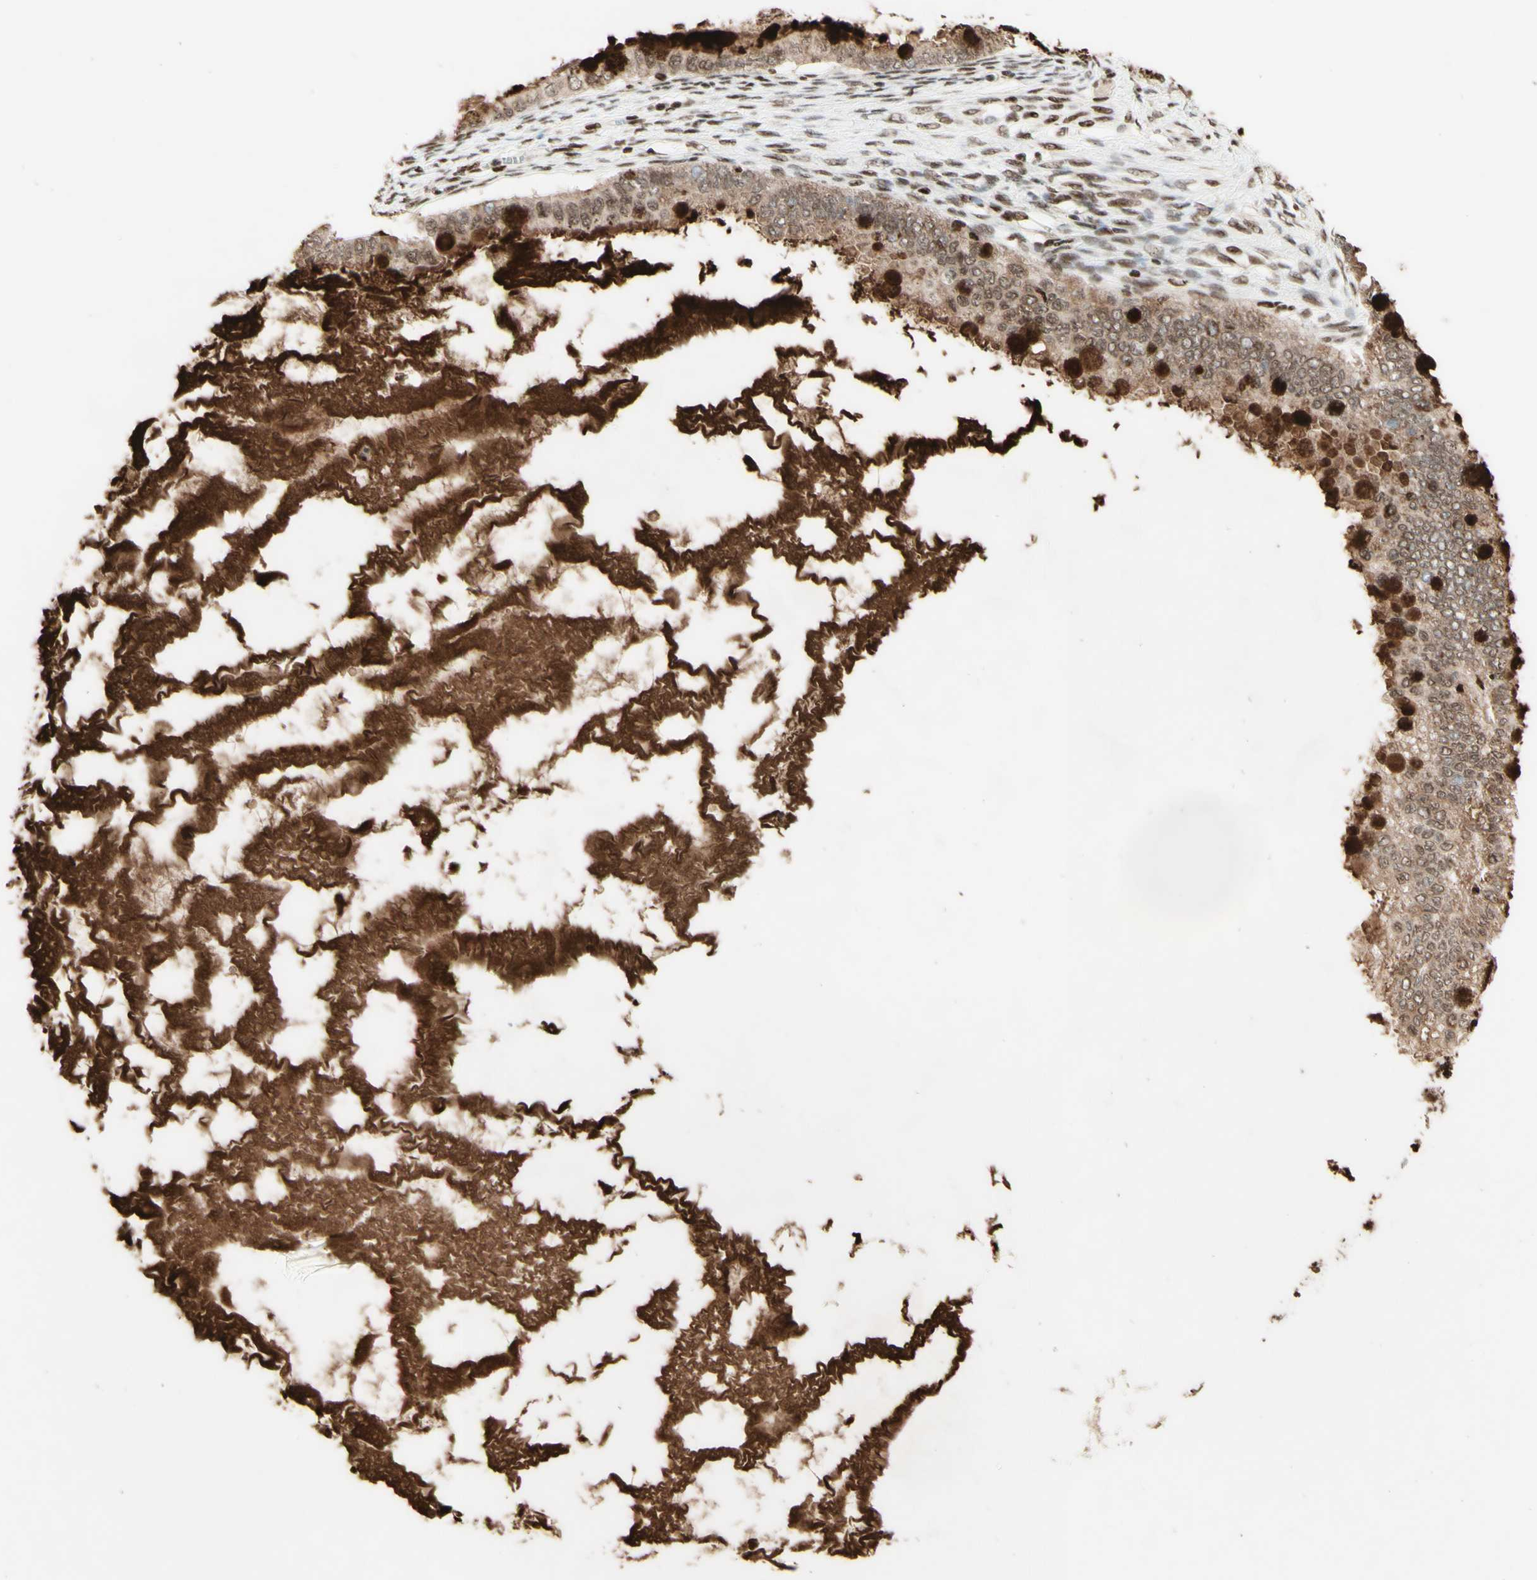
{"staining": {"intensity": "weak", "quantity": ">75%", "location": "cytoplasmic/membranous"}, "tissue": "ovarian cancer", "cell_type": "Tumor cells", "image_type": "cancer", "snomed": [{"axis": "morphology", "description": "Cystadenocarcinoma, mucinous, NOS"}, {"axis": "topography", "description": "Ovary"}], "caption": "Human mucinous cystadenocarcinoma (ovarian) stained for a protein (brown) exhibits weak cytoplasmic/membranous positive positivity in approximately >75% of tumor cells.", "gene": "NR3C1", "patient": {"sex": "female", "age": 80}}